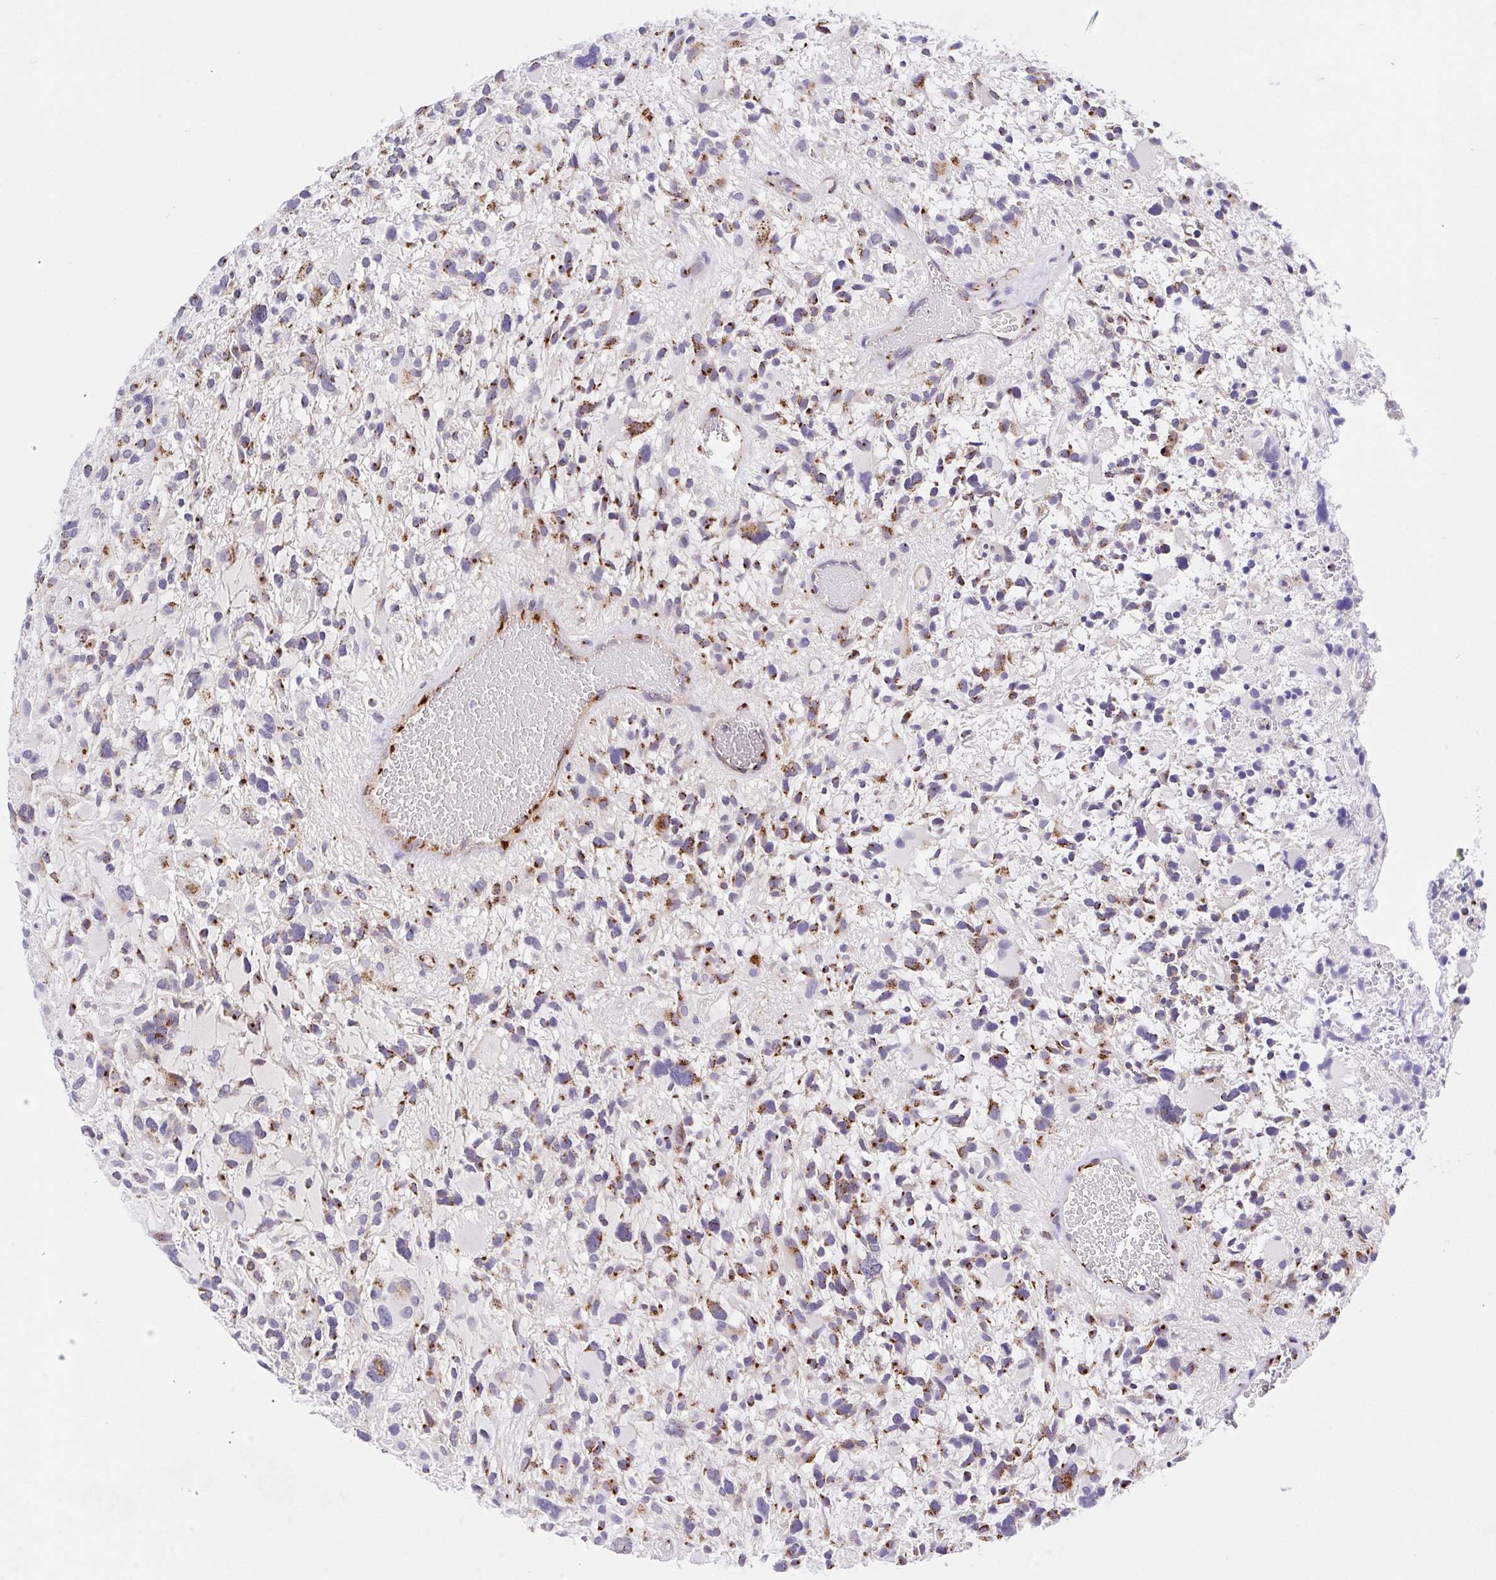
{"staining": {"intensity": "moderate", "quantity": ">75%", "location": "cytoplasmic/membranous"}, "tissue": "glioma", "cell_type": "Tumor cells", "image_type": "cancer", "snomed": [{"axis": "morphology", "description": "Glioma, malignant, High grade"}, {"axis": "topography", "description": "Brain"}], "caption": "Malignant glioma (high-grade) stained with immunohistochemistry exhibits moderate cytoplasmic/membranous expression in approximately >75% of tumor cells.", "gene": "PROSER3", "patient": {"sex": "female", "age": 11}}